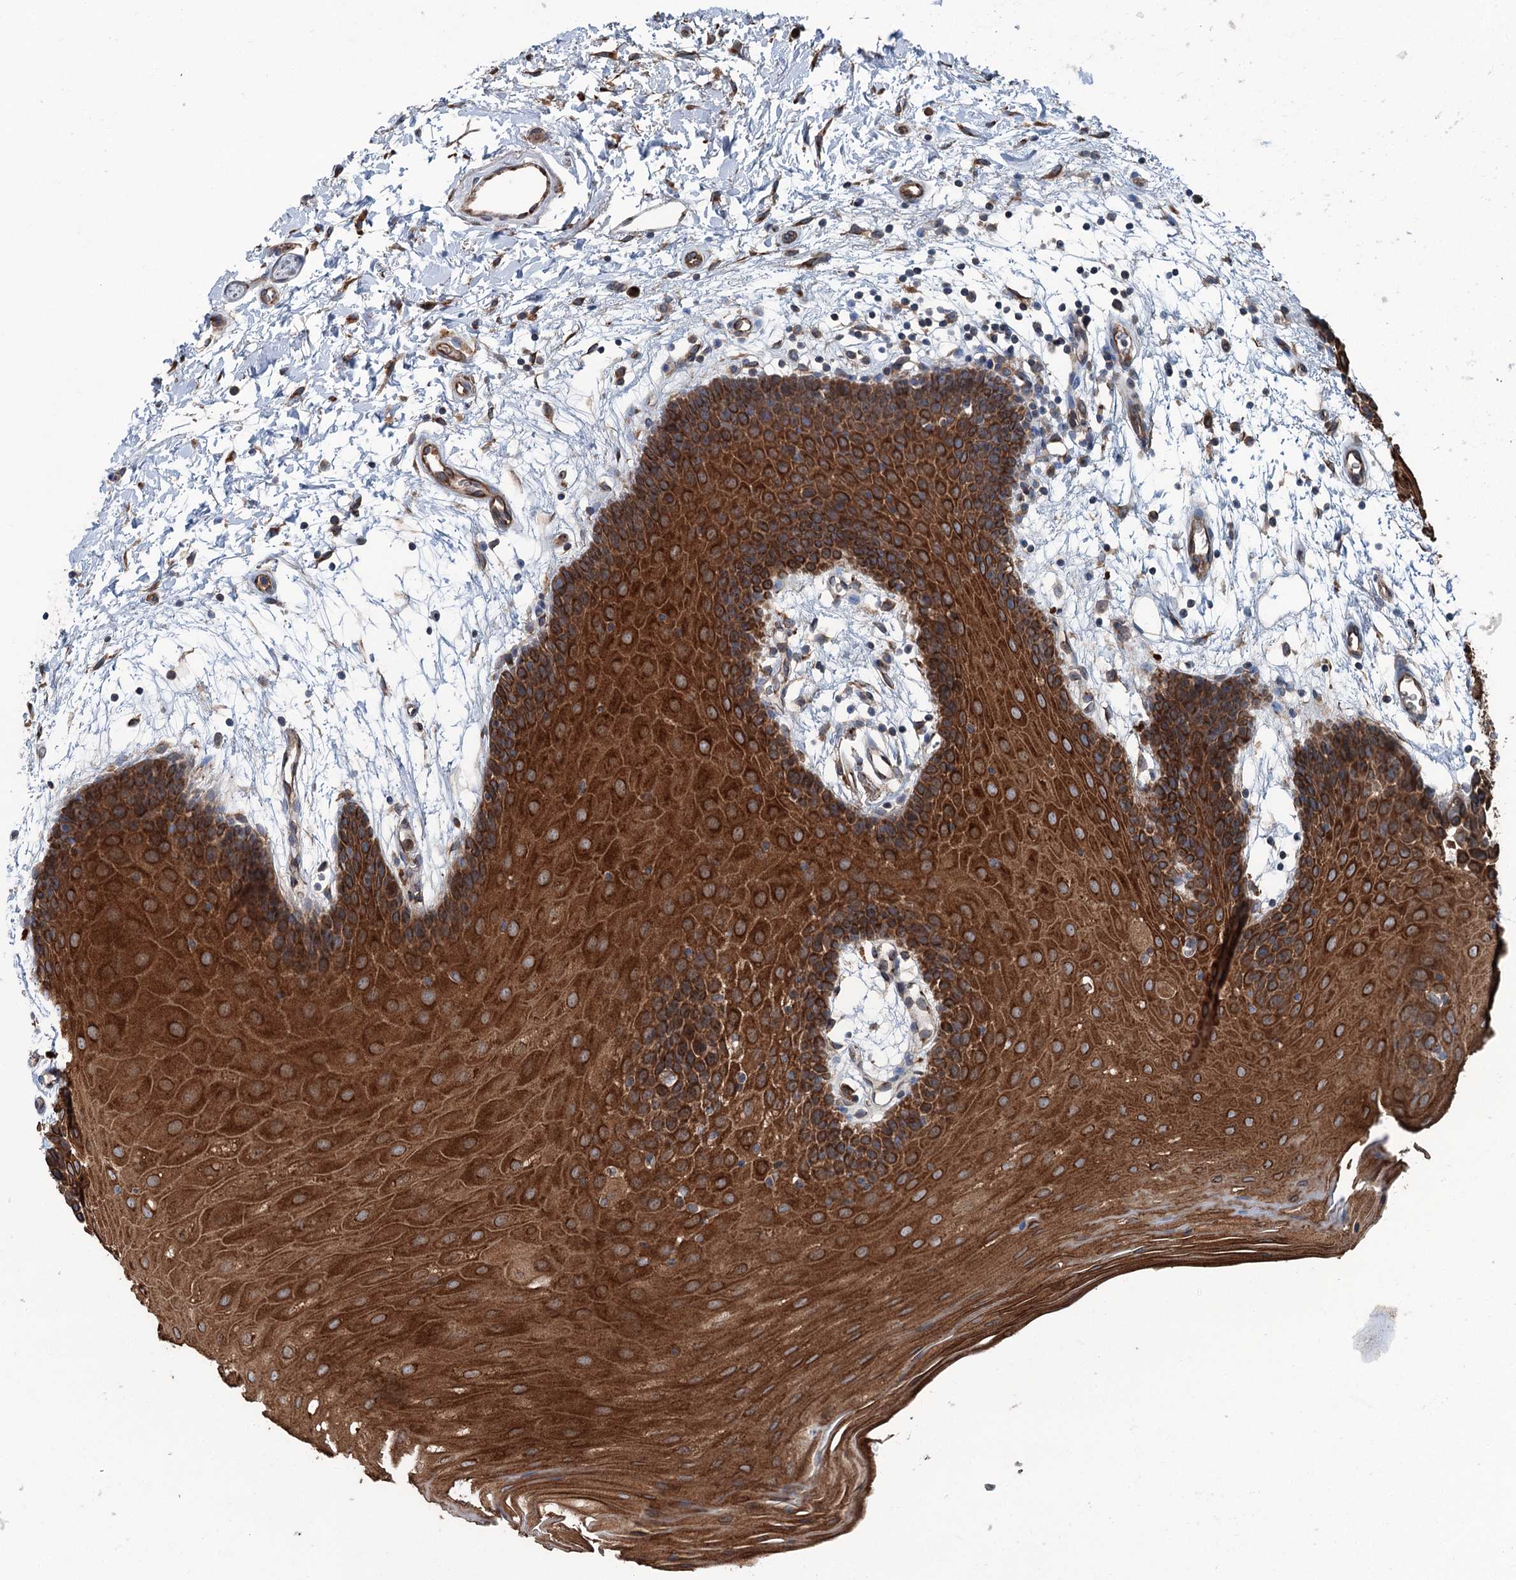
{"staining": {"intensity": "strong", "quantity": ">75%", "location": "cytoplasmic/membranous"}, "tissue": "oral mucosa", "cell_type": "Squamous epithelial cells", "image_type": "normal", "snomed": [{"axis": "morphology", "description": "Normal tissue, NOS"}, {"axis": "topography", "description": "Skeletal muscle"}, {"axis": "topography", "description": "Oral tissue"}, {"axis": "topography", "description": "Salivary gland"}, {"axis": "topography", "description": "Peripheral nerve tissue"}], "caption": "Human oral mucosa stained with a brown dye shows strong cytoplasmic/membranous positive expression in approximately >75% of squamous epithelial cells.", "gene": "CALCOCO1", "patient": {"sex": "male", "age": 54}}